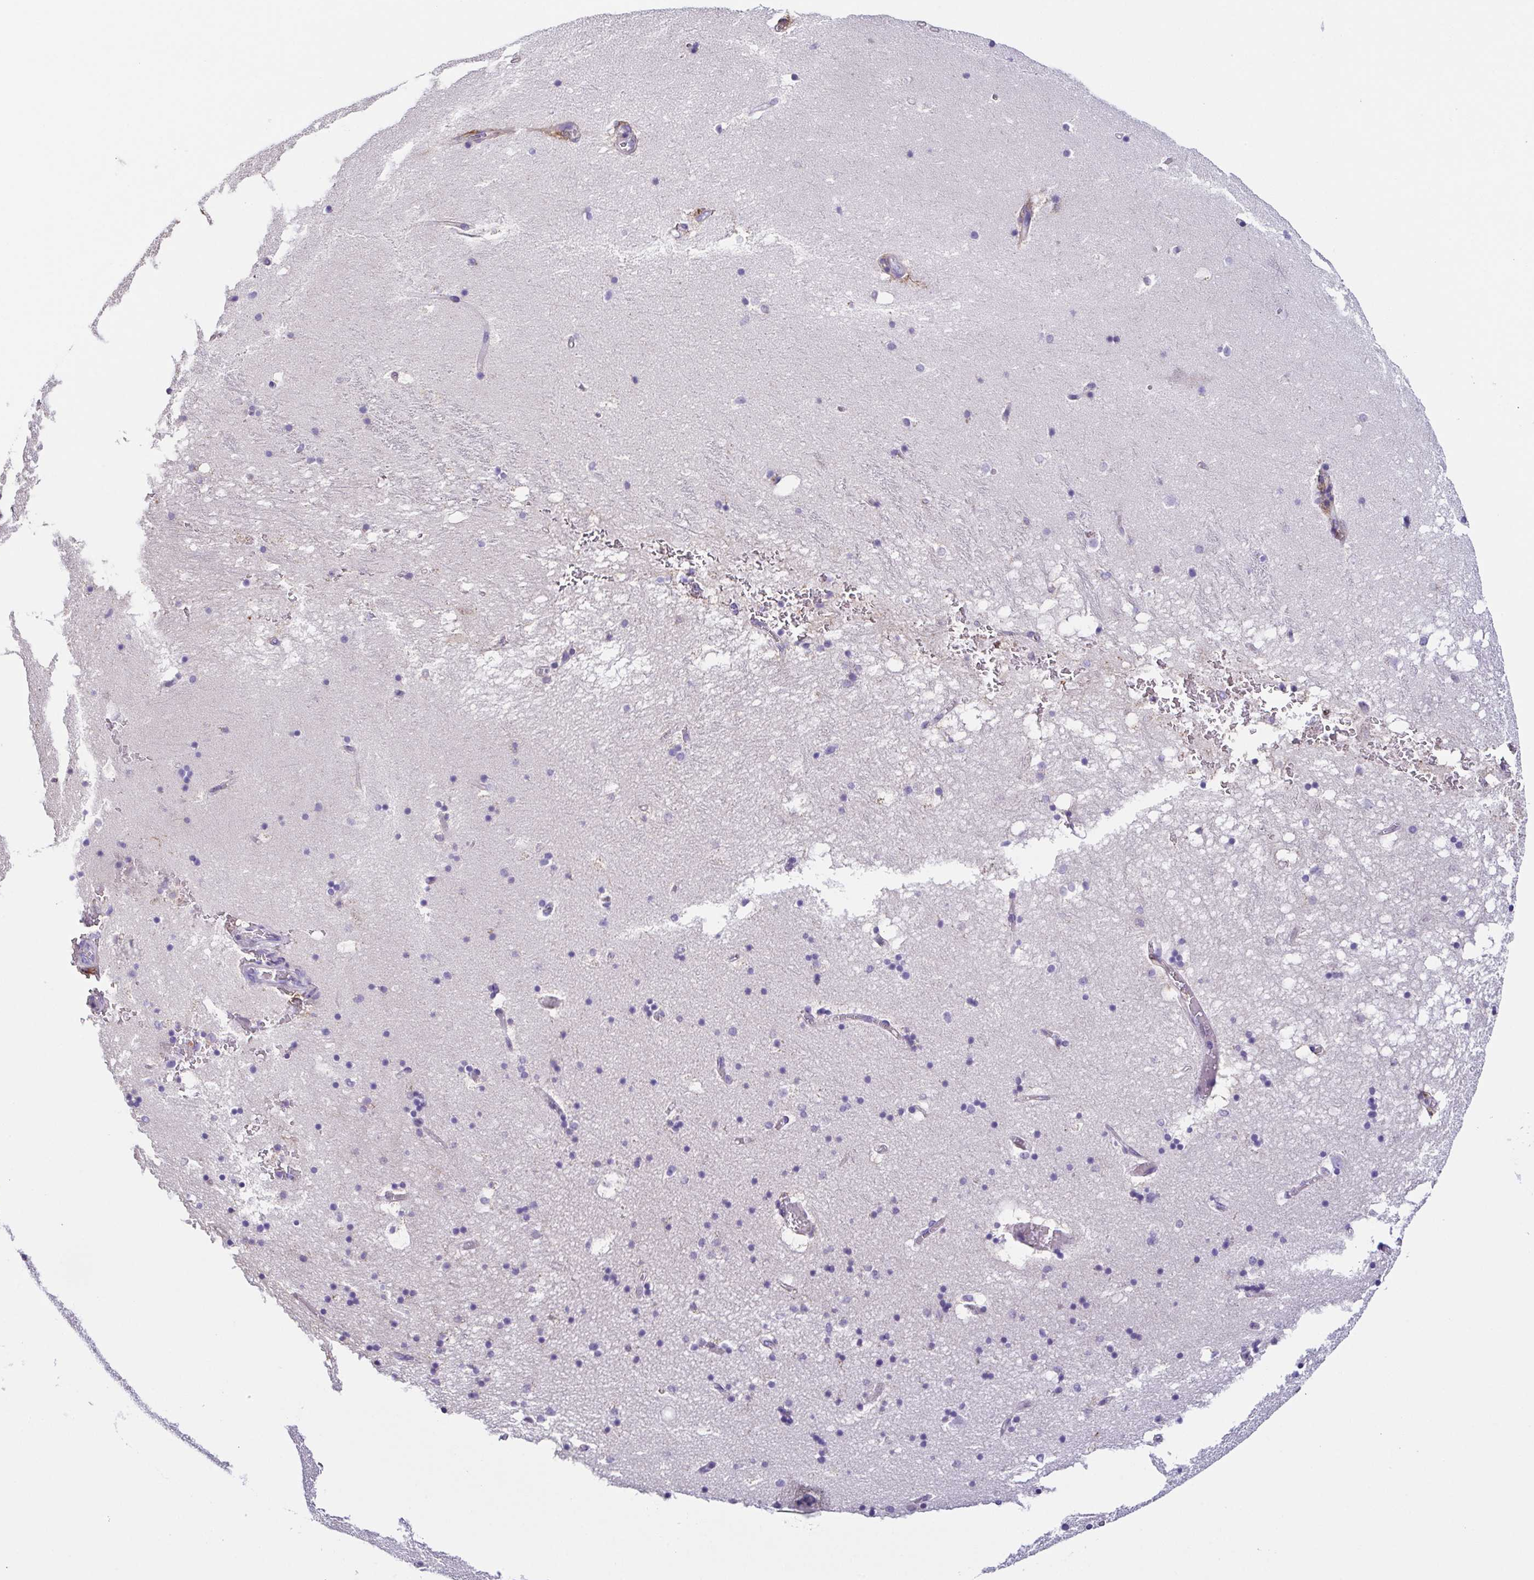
{"staining": {"intensity": "negative", "quantity": "none", "location": "none"}, "tissue": "hippocampus", "cell_type": "Glial cells", "image_type": "normal", "snomed": [{"axis": "morphology", "description": "Normal tissue, NOS"}, {"axis": "topography", "description": "Hippocampus"}], "caption": "DAB immunohistochemical staining of benign hippocampus displays no significant positivity in glial cells.", "gene": "ANXA10", "patient": {"sex": "male", "age": 58}}